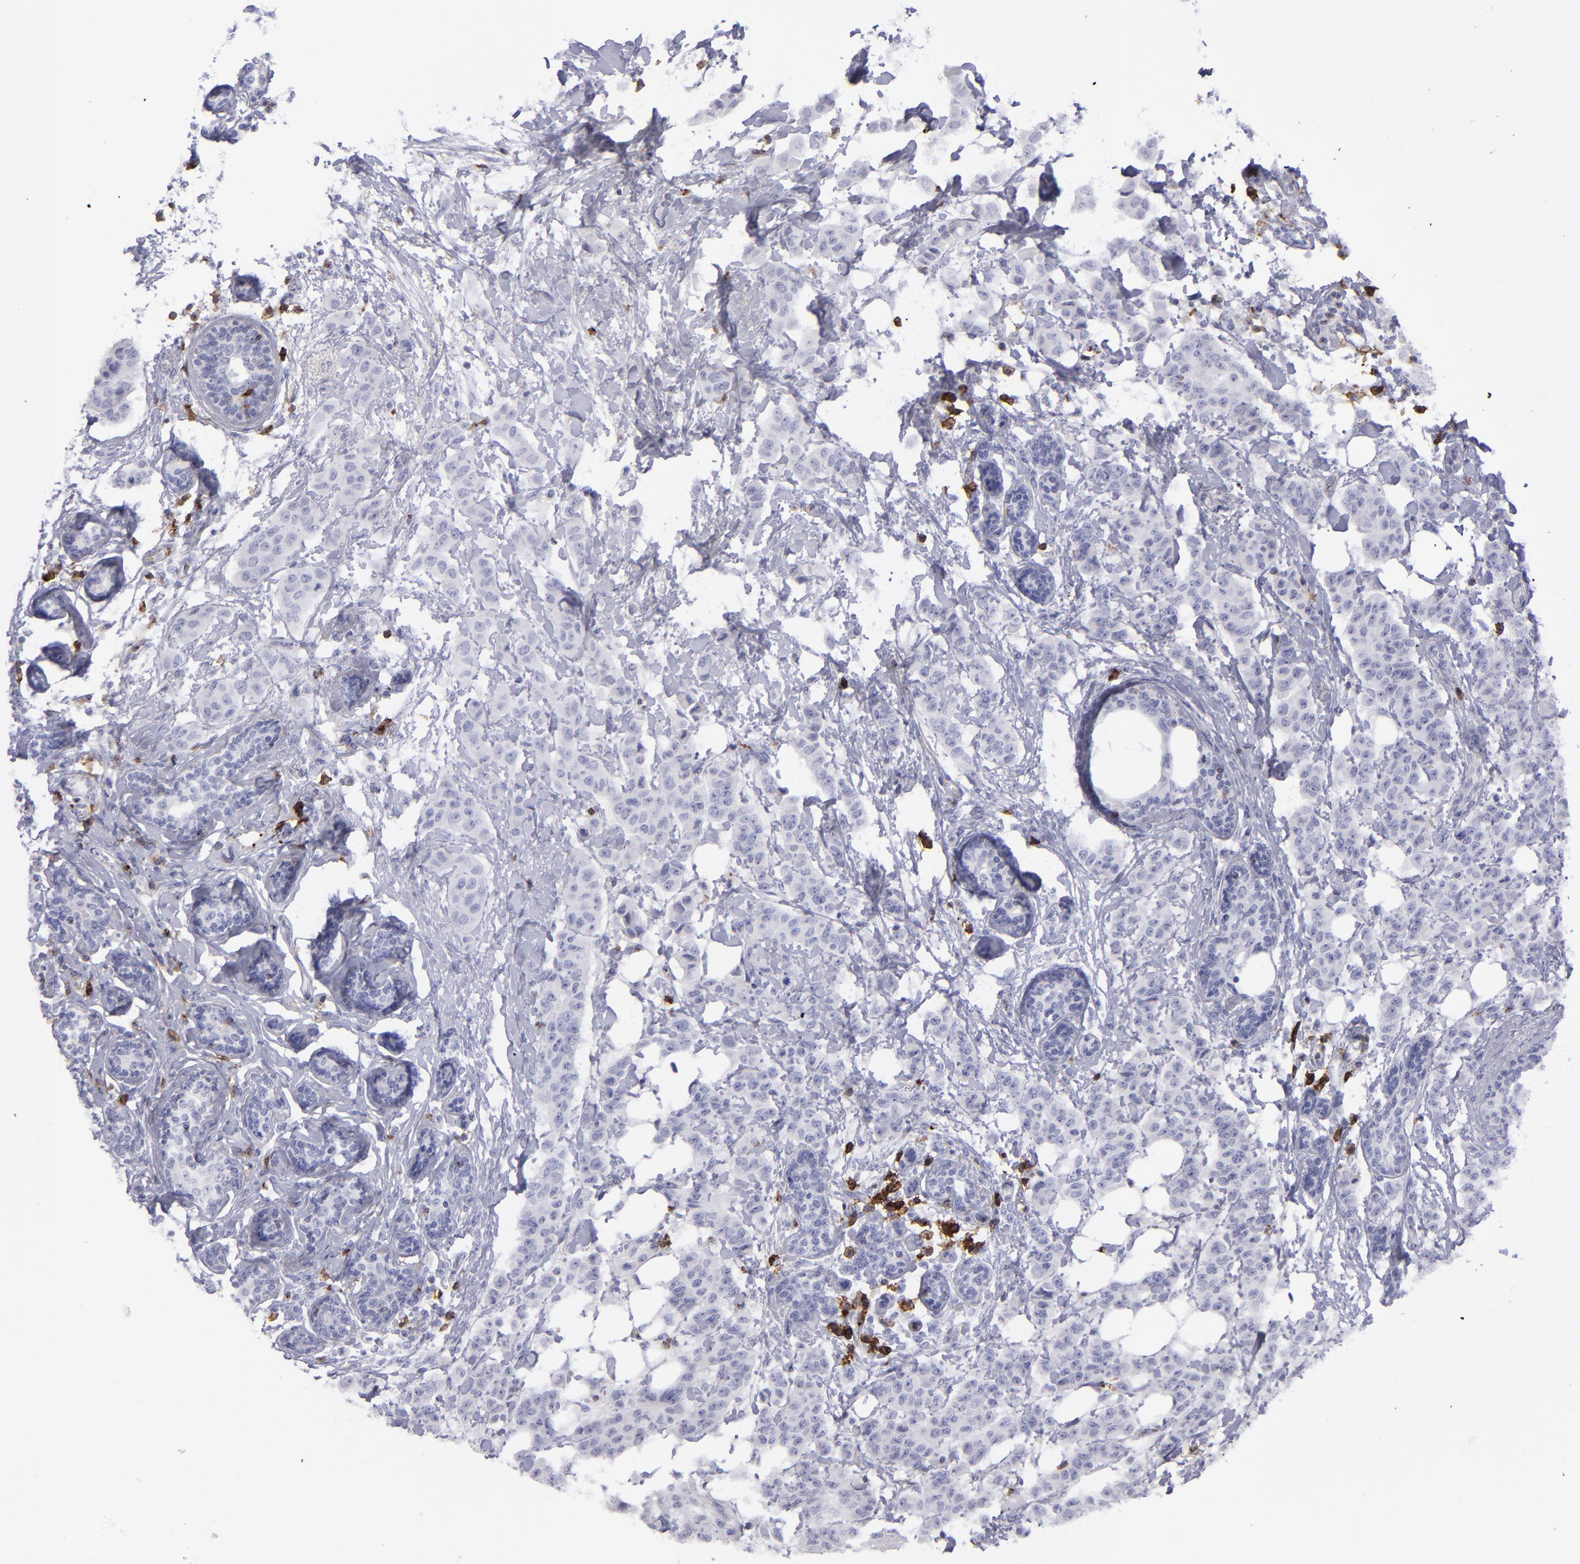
{"staining": {"intensity": "negative", "quantity": "none", "location": "none"}, "tissue": "breast cancer", "cell_type": "Tumor cells", "image_type": "cancer", "snomed": [{"axis": "morphology", "description": "Duct carcinoma"}, {"axis": "topography", "description": "Breast"}], "caption": "The photomicrograph displays no significant positivity in tumor cells of breast intraductal carcinoma. Nuclei are stained in blue.", "gene": "CD27", "patient": {"sex": "female", "age": 40}}